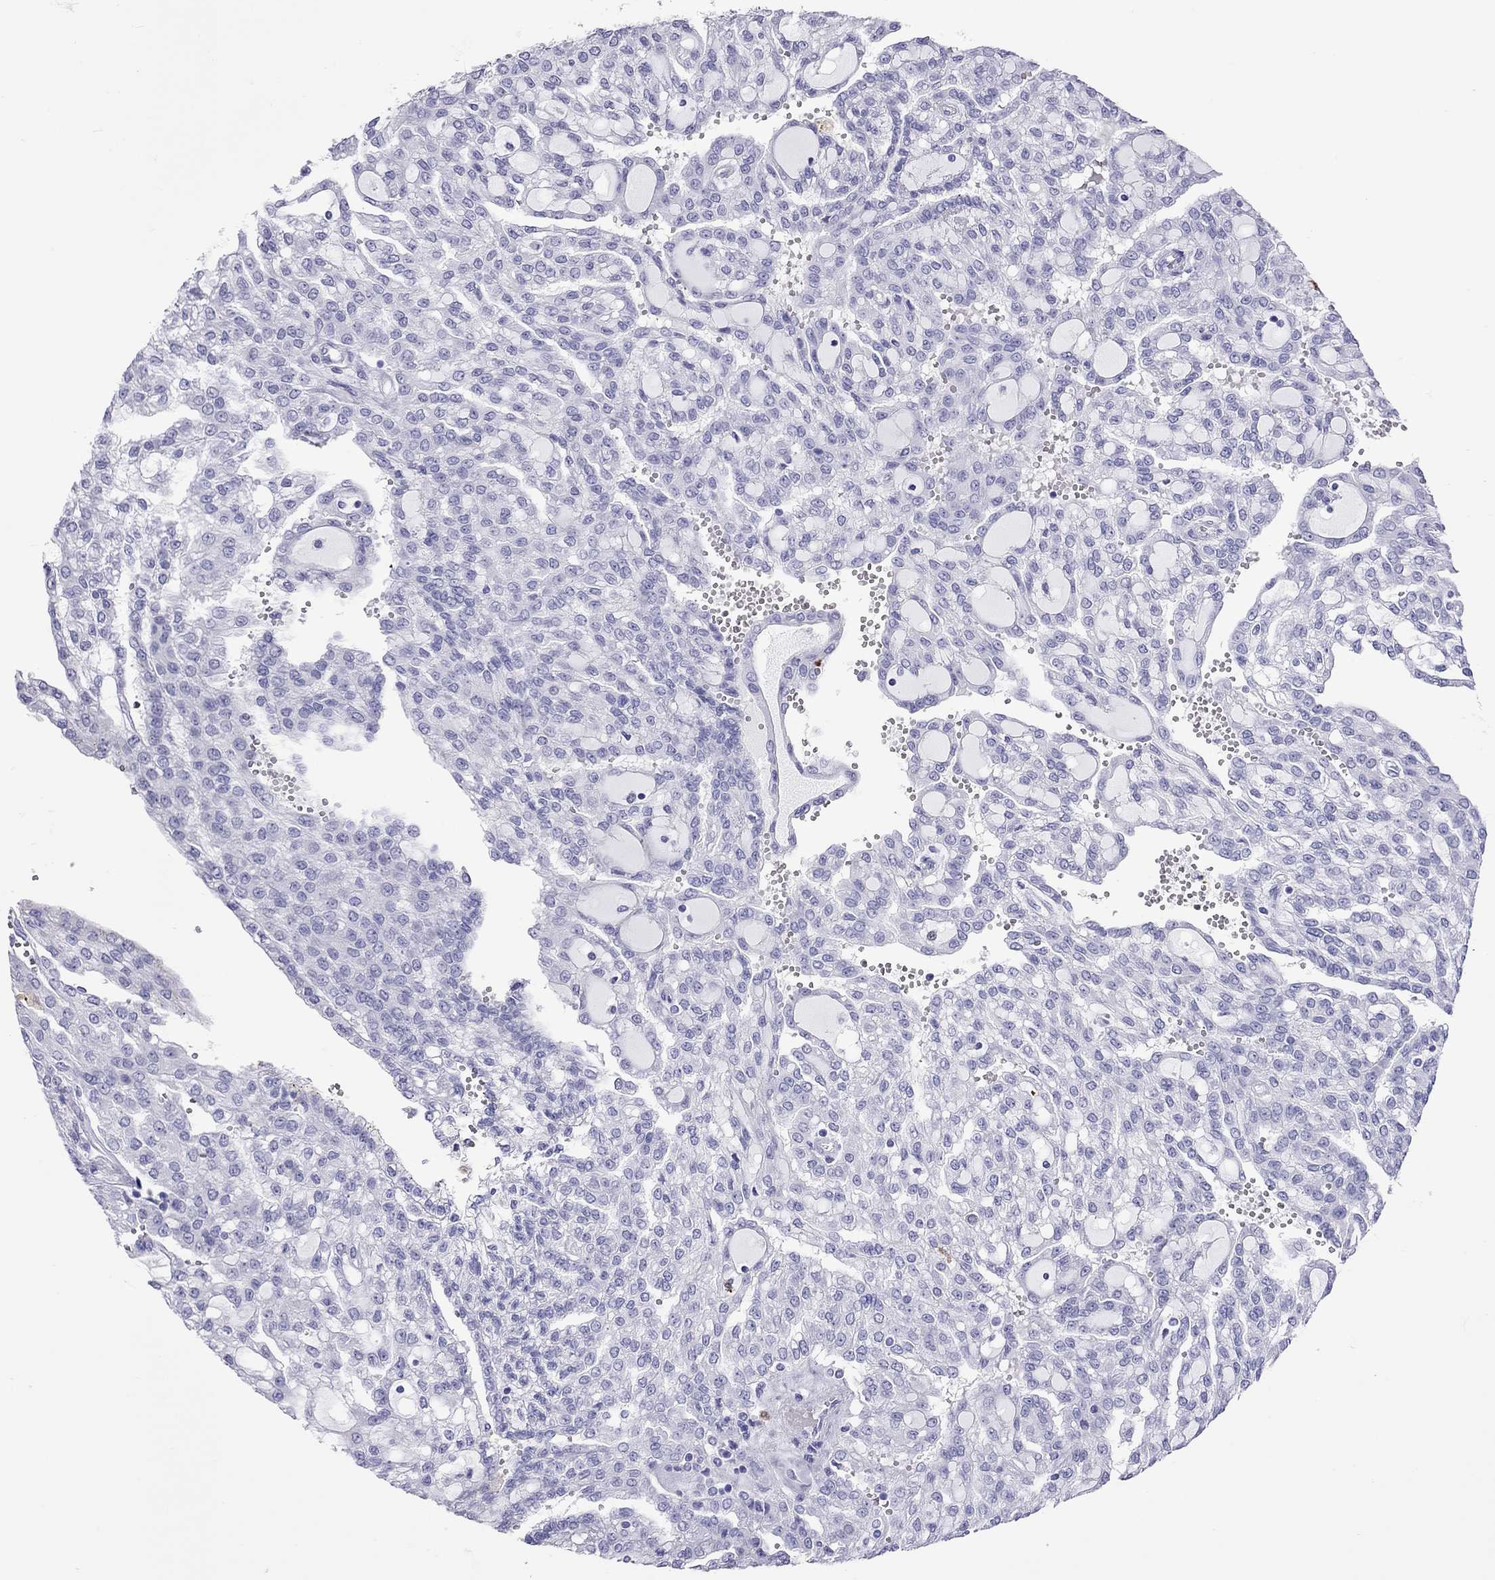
{"staining": {"intensity": "negative", "quantity": "none", "location": "none"}, "tissue": "renal cancer", "cell_type": "Tumor cells", "image_type": "cancer", "snomed": [{"axis": "morphology", "description": "Adenocarcinoma, NOS"}, {"axis": "topography", "description": "Kidney"}], "caption": "A micrograph of renal cancer stained for a protein demonstrates no brown staining in tumor cells.", "gene": "SLAMF1", "patient": {"sex": "male", "age": 63}}